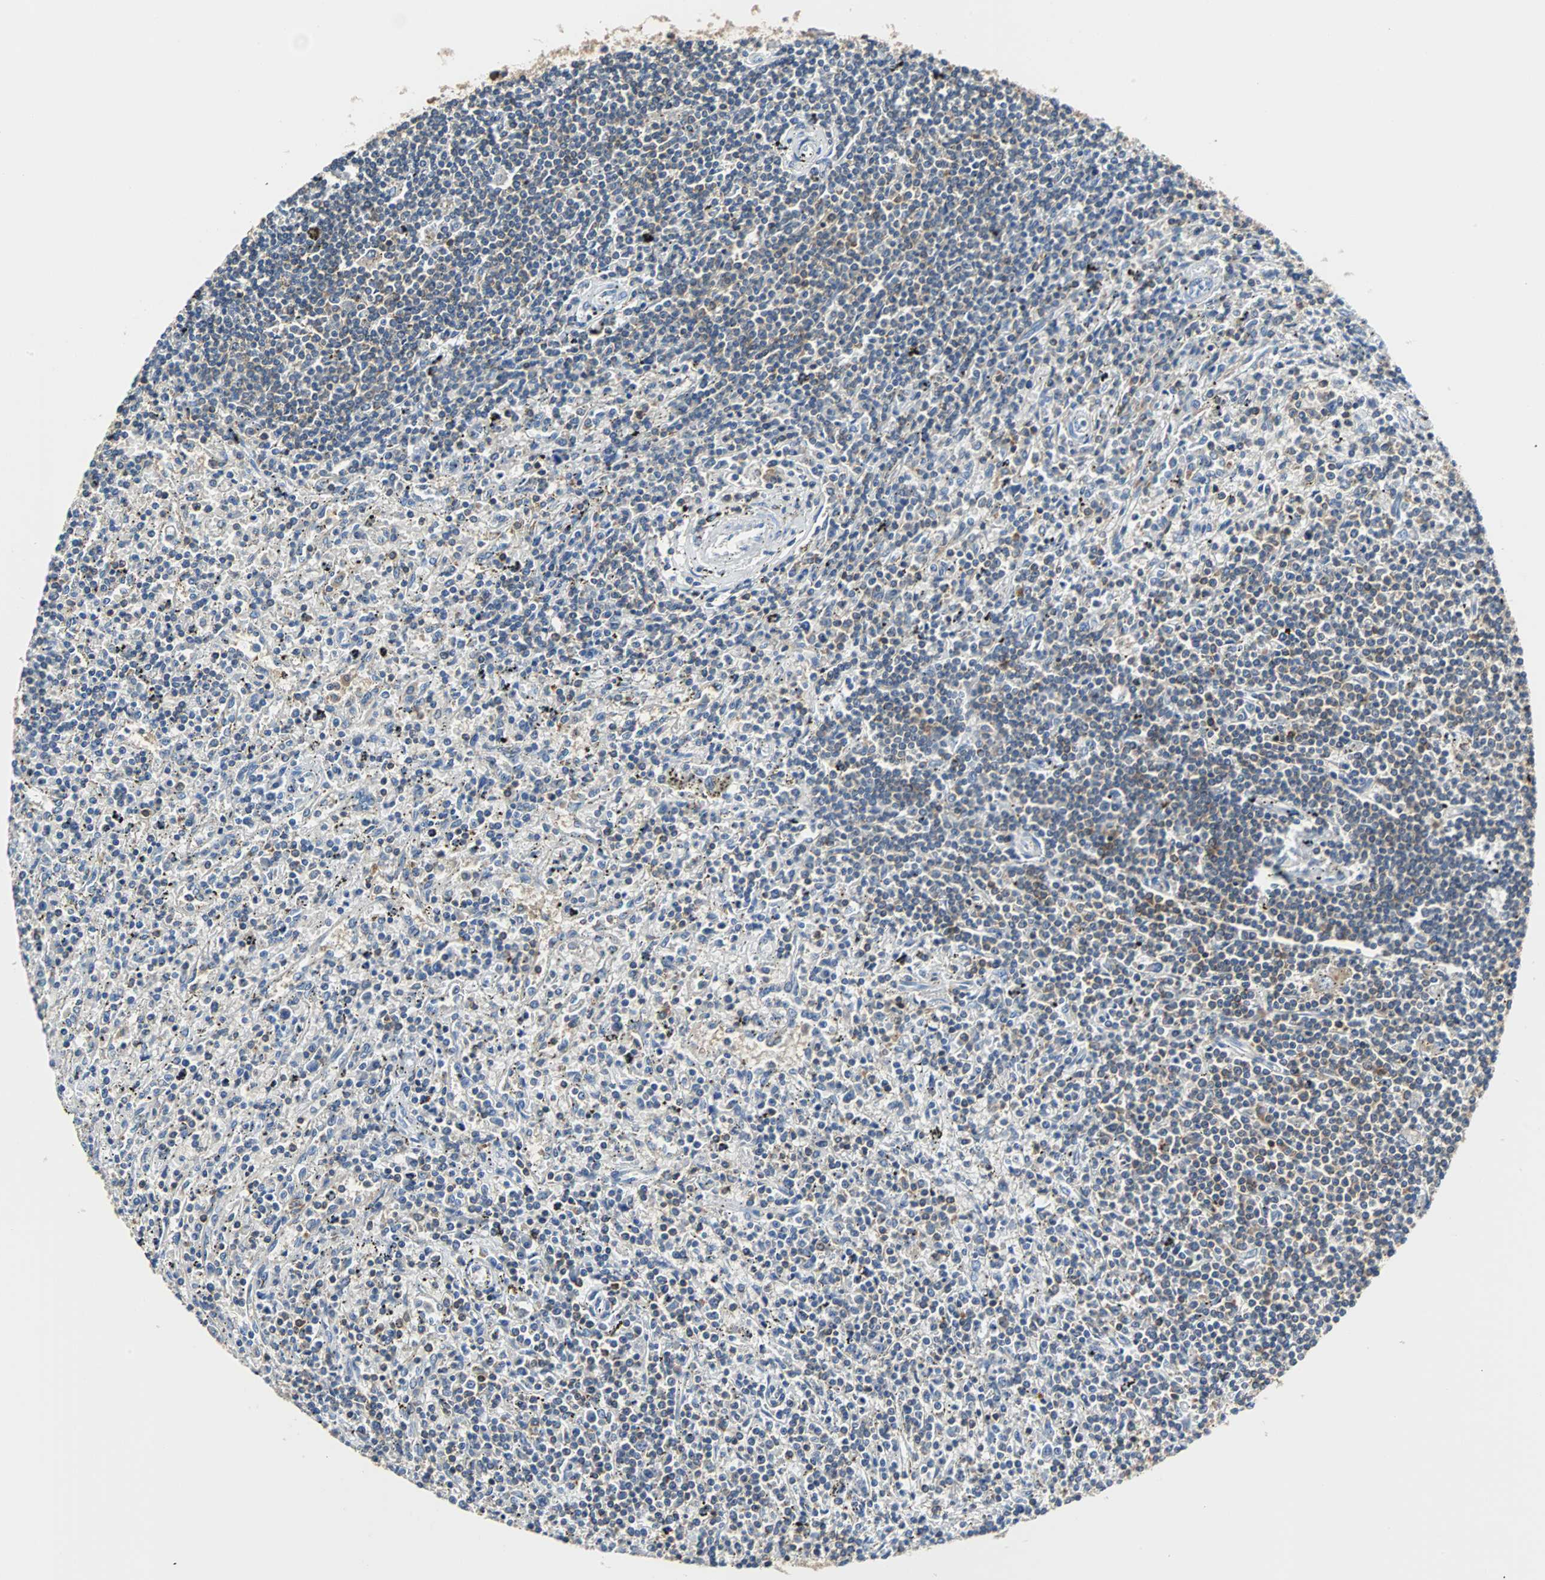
{"staining": {"intensity": "weak", "quantity": "<25%", "location": "cytoplasmic/membranous"}, "tissue": "lymphoma", "cell_type": "Tumor cells", "image_type": "cancer", "snomed": [{"axis": "morphology", "description": "Malignant lymphoma, non-Hodgkin's type, Low grade"}, {"axis": "topography", "description": "Spleen"}], "caption": "Low-grade malignant lymphoma, non-Hodgkin's type was stained to show a protein in brown. There is no significant staining in tumor cells. Brightfield microscopy of immunohistochemistry (IHC) stained with DAB (3,3'-diaminobenzidine) (brown) and hematoxylin (blue), captured at high magnification.", "gene": "TSC22D4", "patient": {"sex": "male", "age": 76}}